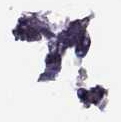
{"staining": {"intensity": "negative", "quantity": "none", "location": "none"}, "tissue": "endometrial cancer", "cell_type": "Tumor cells", "image_type": "cancer", "snomed": [{"axis": "morphology", "description": "Adenocarcinoma, NOS"}, {"axis": "topography", "description": "Endometrium"}], "caption": "Immunohistochemical staining of human endometrial cancer shows no significant expression in tumor cells. (DAB immunohistochemistry with hematoxylin counter stain).", "gene": "ADGRG5", "patient": {"sex": "female", "age": 79}}